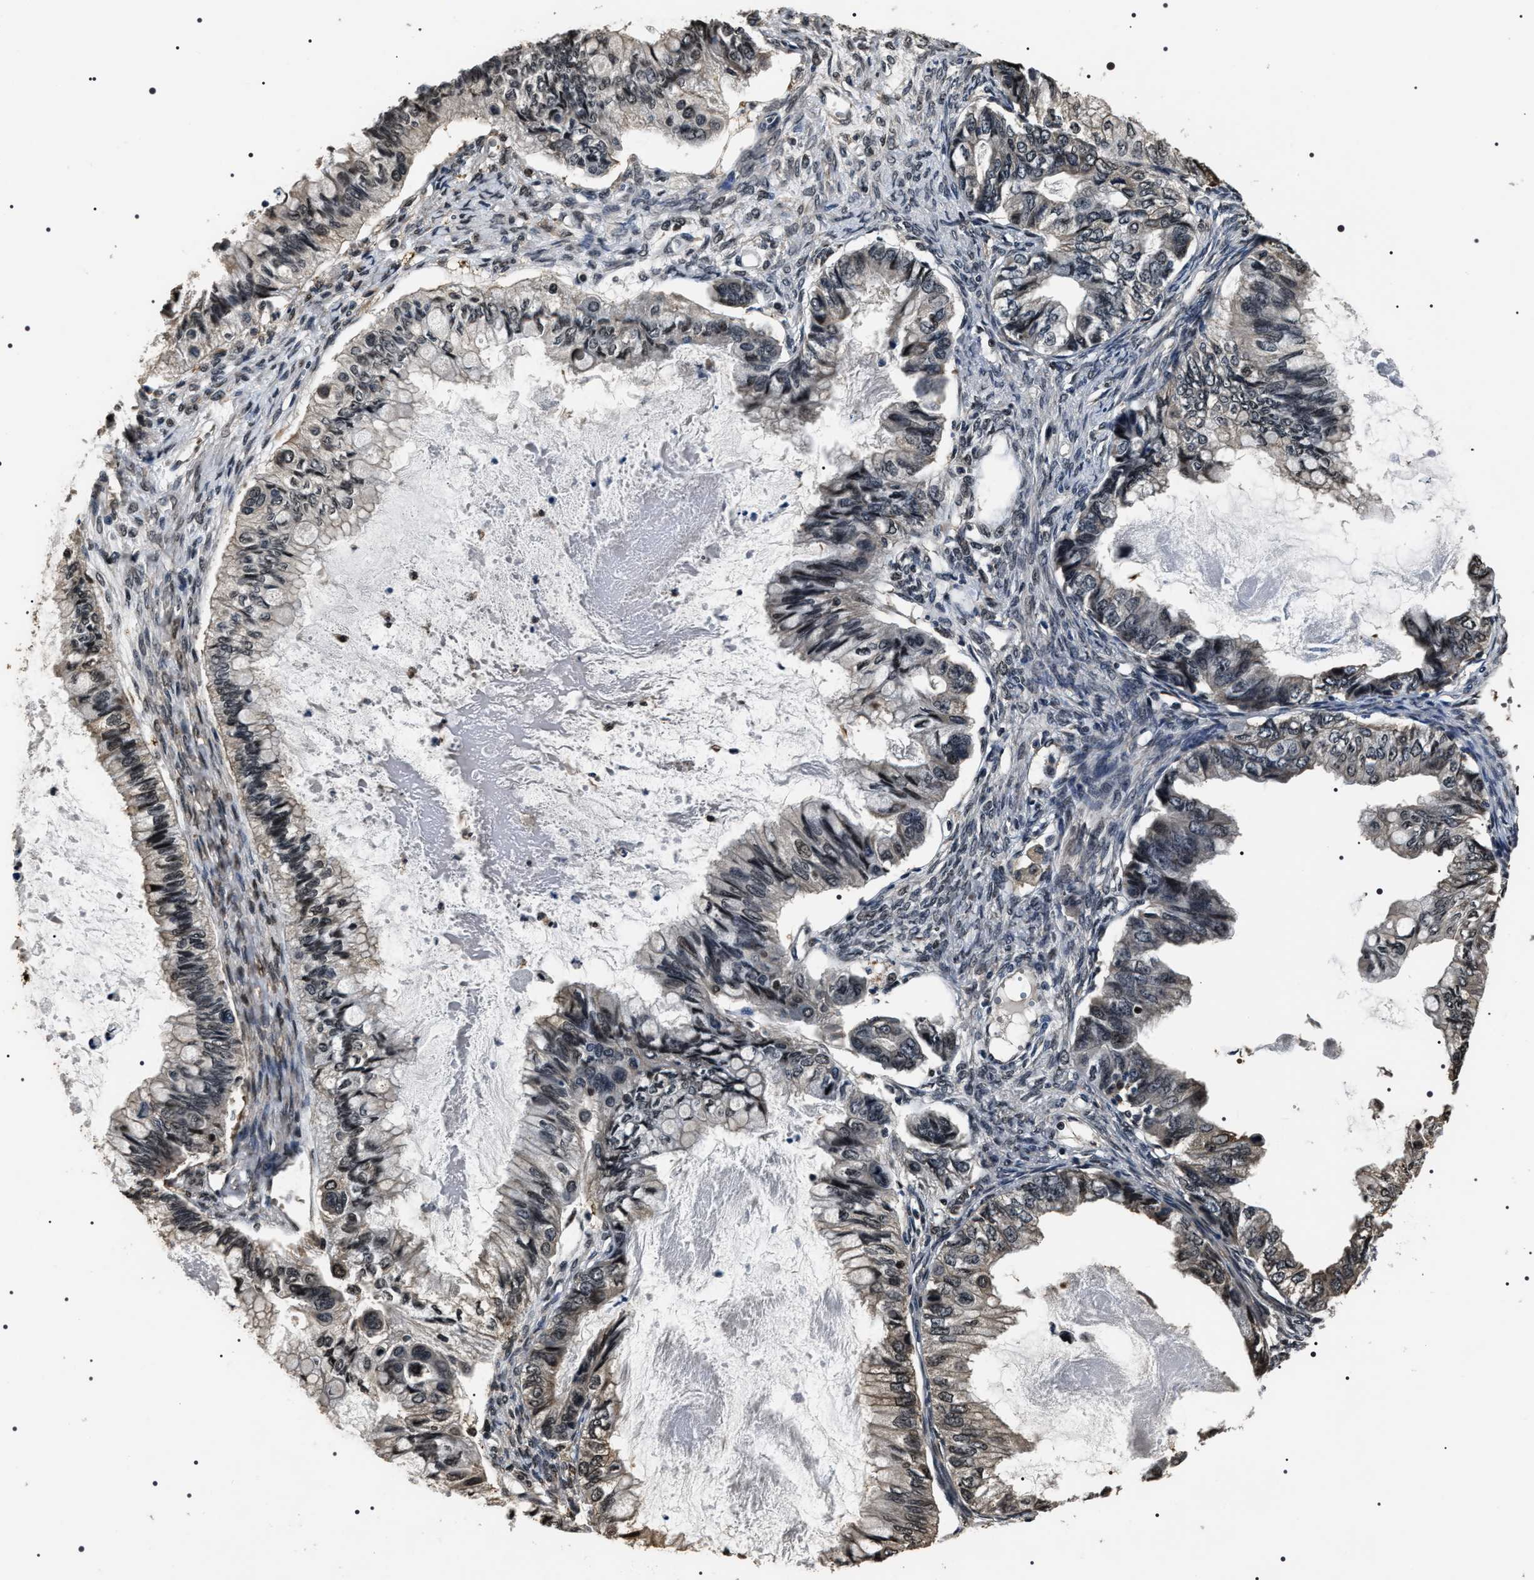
{"staining": {"intensity": "weak", "quantity": "<25%", "location": "cytoplasmic/membranous"}, "tissue": "ovarian cancer", "cell_type": "Tumor cells", "image_type": "cancer", "snomed": [{"axis": "morphology", "description": "Cystadenocarcinoma, mucinous, NOS"}, {"axis": "topography", "description": "Ovary"}], "caption": "A high-resolution photomicrograph shows immunohistochemistry (IHC) staining of ovarian mucinous cystadenocarcinoma, which demonstrates no significant expression in tumor cells.", "gene": "ARHGAP22", "patient": {"sex": "female", "age": 80}}